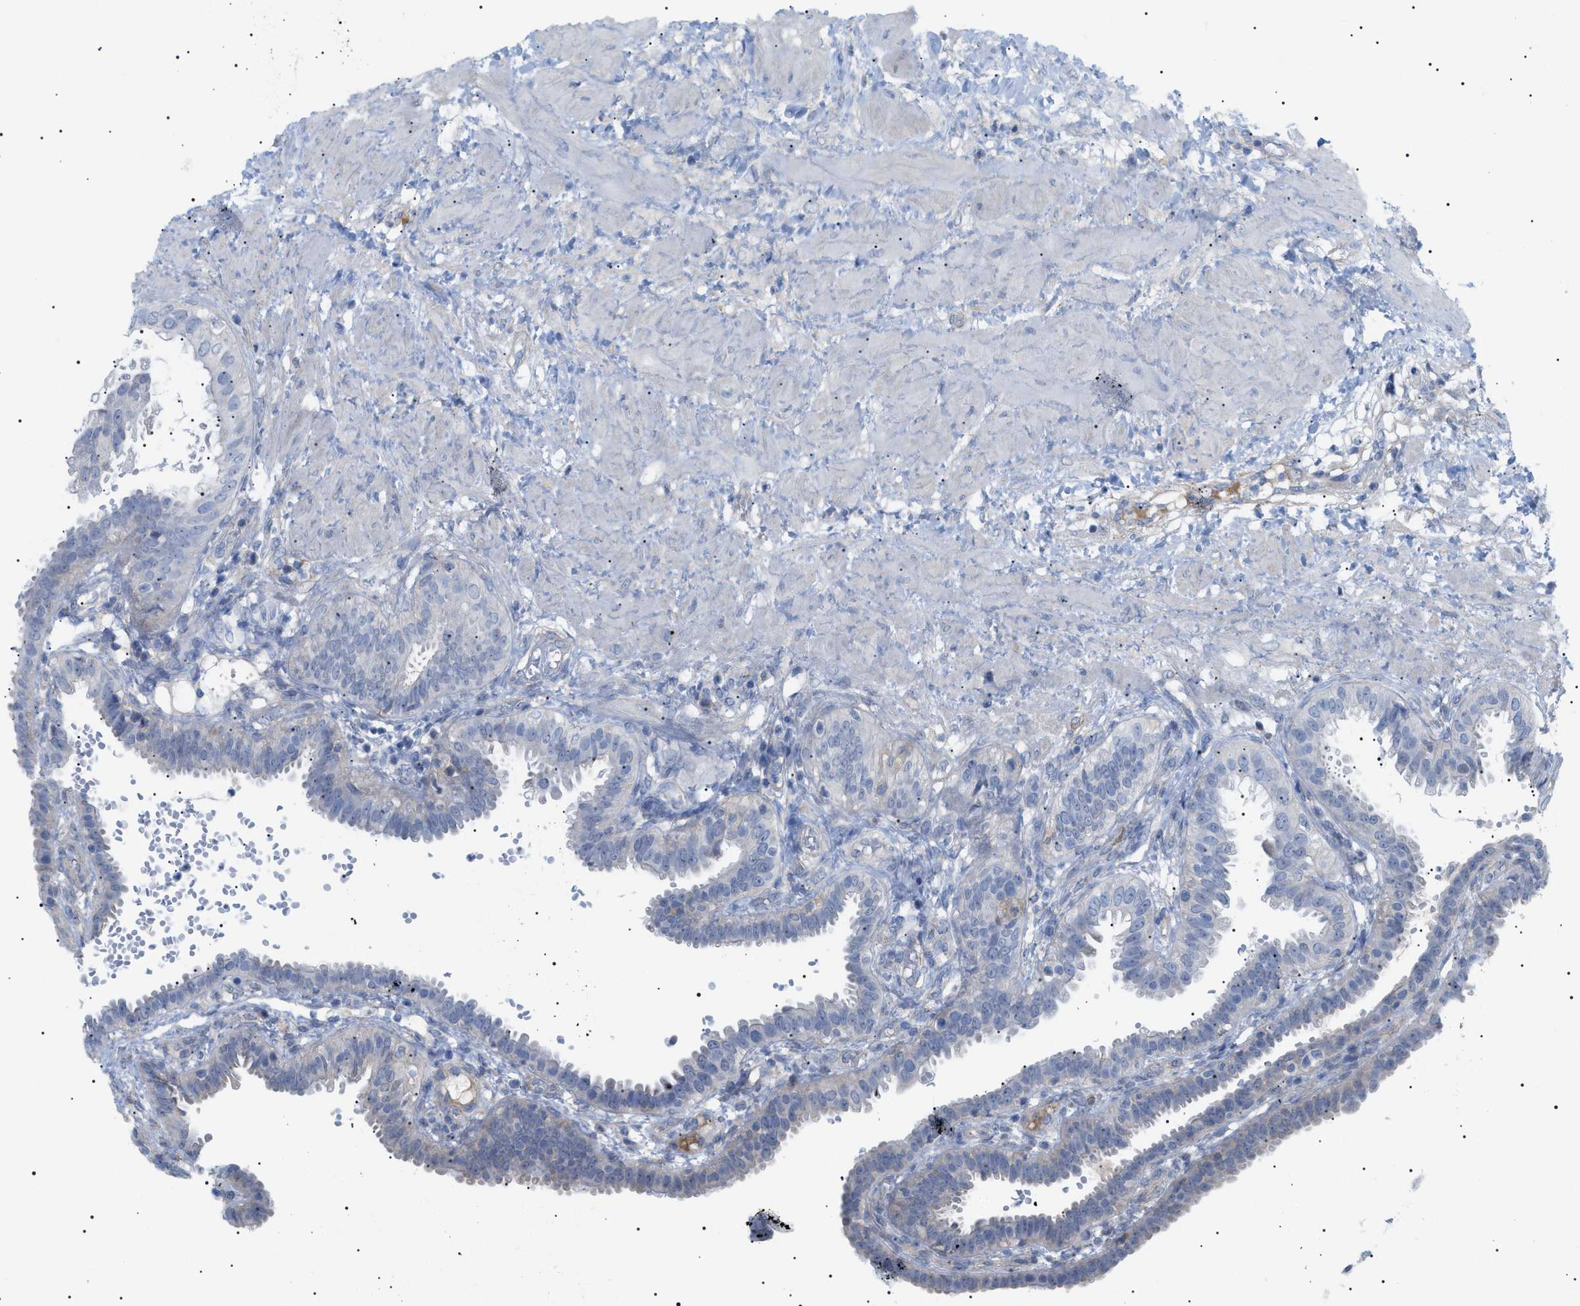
{"staining": {"intensity": "negative", "quantity": "none", "location": "none"}, "tissue": "fallopian tube", "cell_type": "Glandular cells", "image_type": "normal", "snomed": [{"axis": "morphology", "description": "Normal tissue, NOS"}, {"axis": "topography", "description": "Fallopian tube"}, {"axis": "topography", "description": "Placenta"}], "caption": "Protein analysis of benign fallopian tube exhibits no significant positivity in glandular cells.", "gene": "ADAMTS1", "patient": {"sex": "female", "age": 34}}